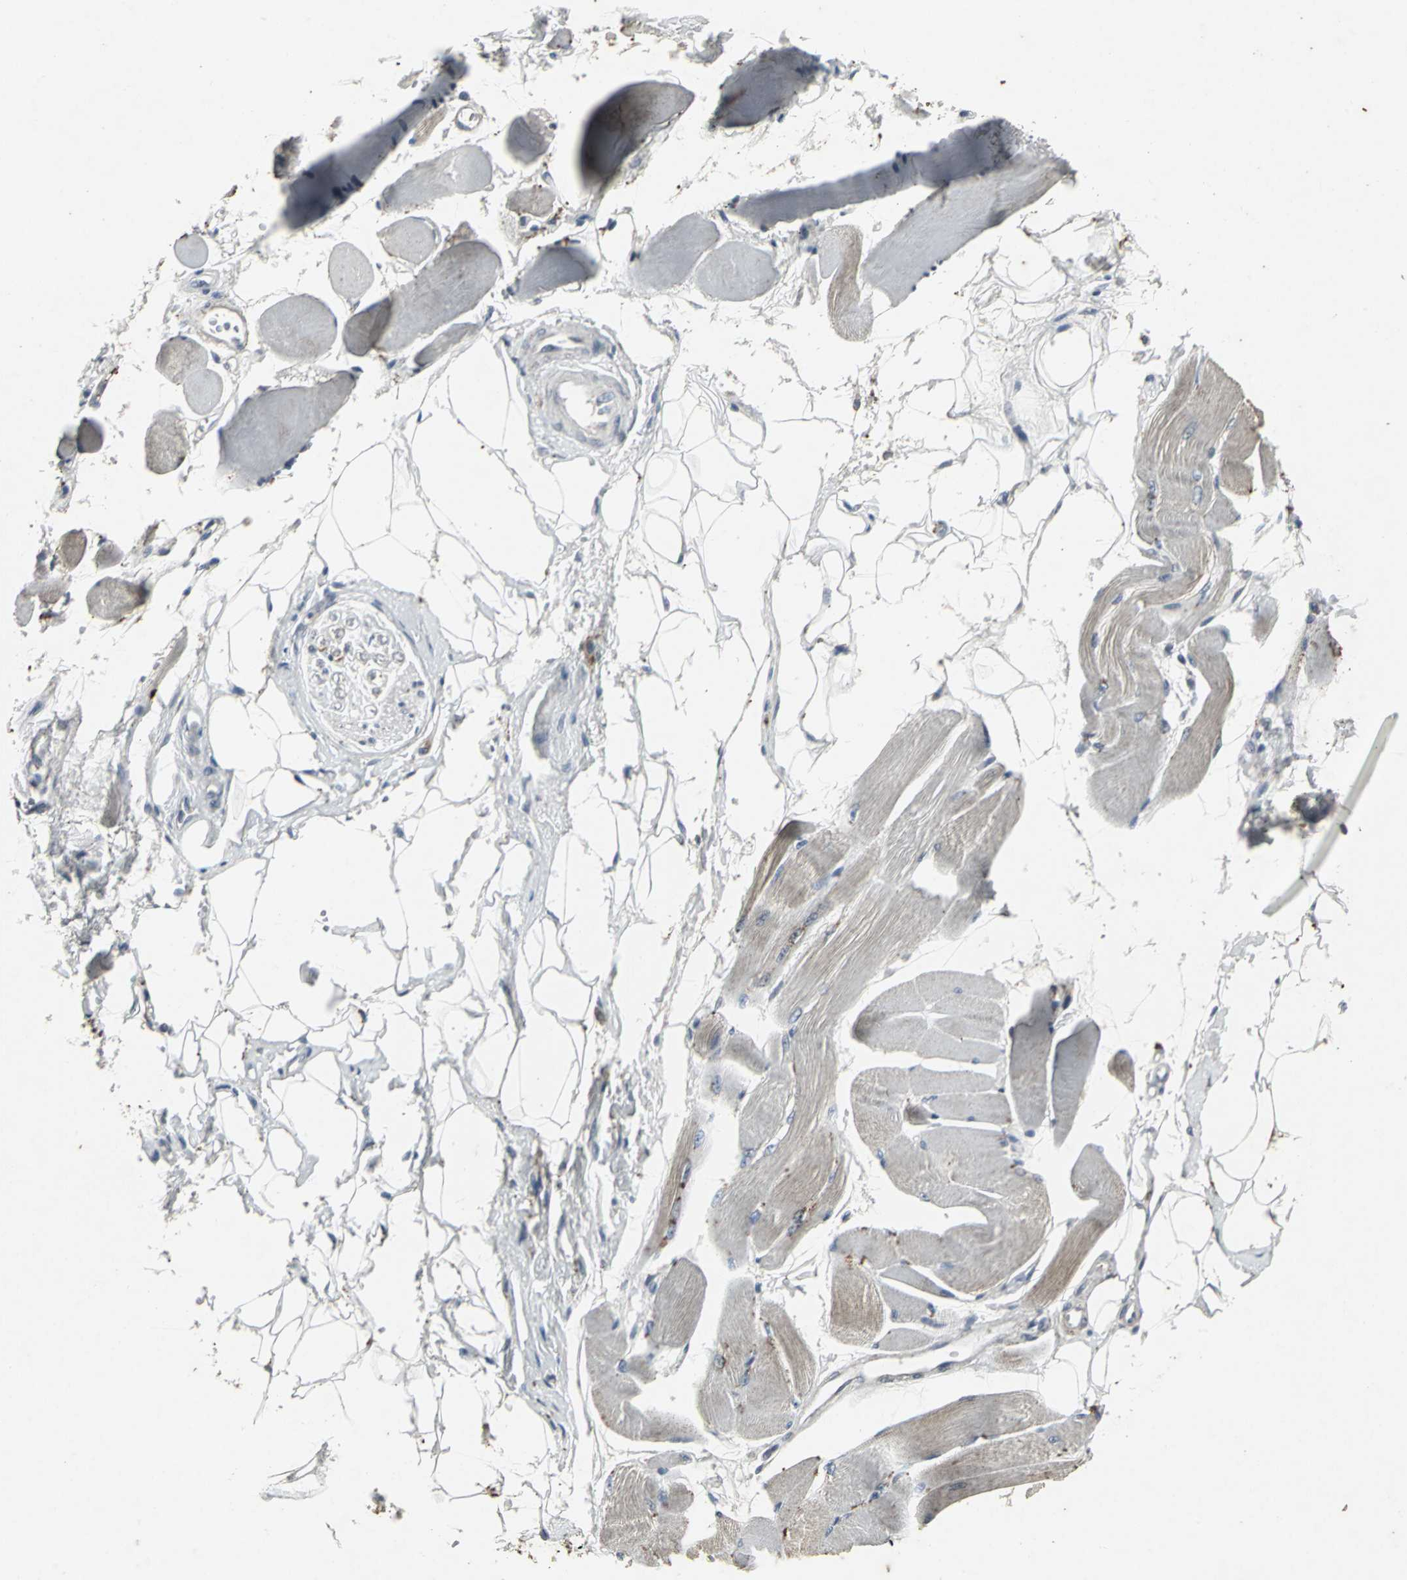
{"staining": {"intensity": "moderate", "quantity": ">75%", "location": "cytoplasmic/membranous"}, "tissue": "skeletal muscle", "cell_type": "Myocytes", "image_type": "normal", "snomed": [{"axis": "morphology", "description": "Normal tissue, NOS"}, {"axis": "topography", "description": "Skeletal muscle"}, {"axis": "topography", "description": "Peripheral nerve tissue"}], "caption": "A histopathology image of skeletal muscle stained for a protein displays moderate cytoplasmic/membranous brown staining in myocytes. (IHC, brightfield microscopy, high magnification).", "gene": "BMP4", "patient": {"sex": "female", "age": 84}}